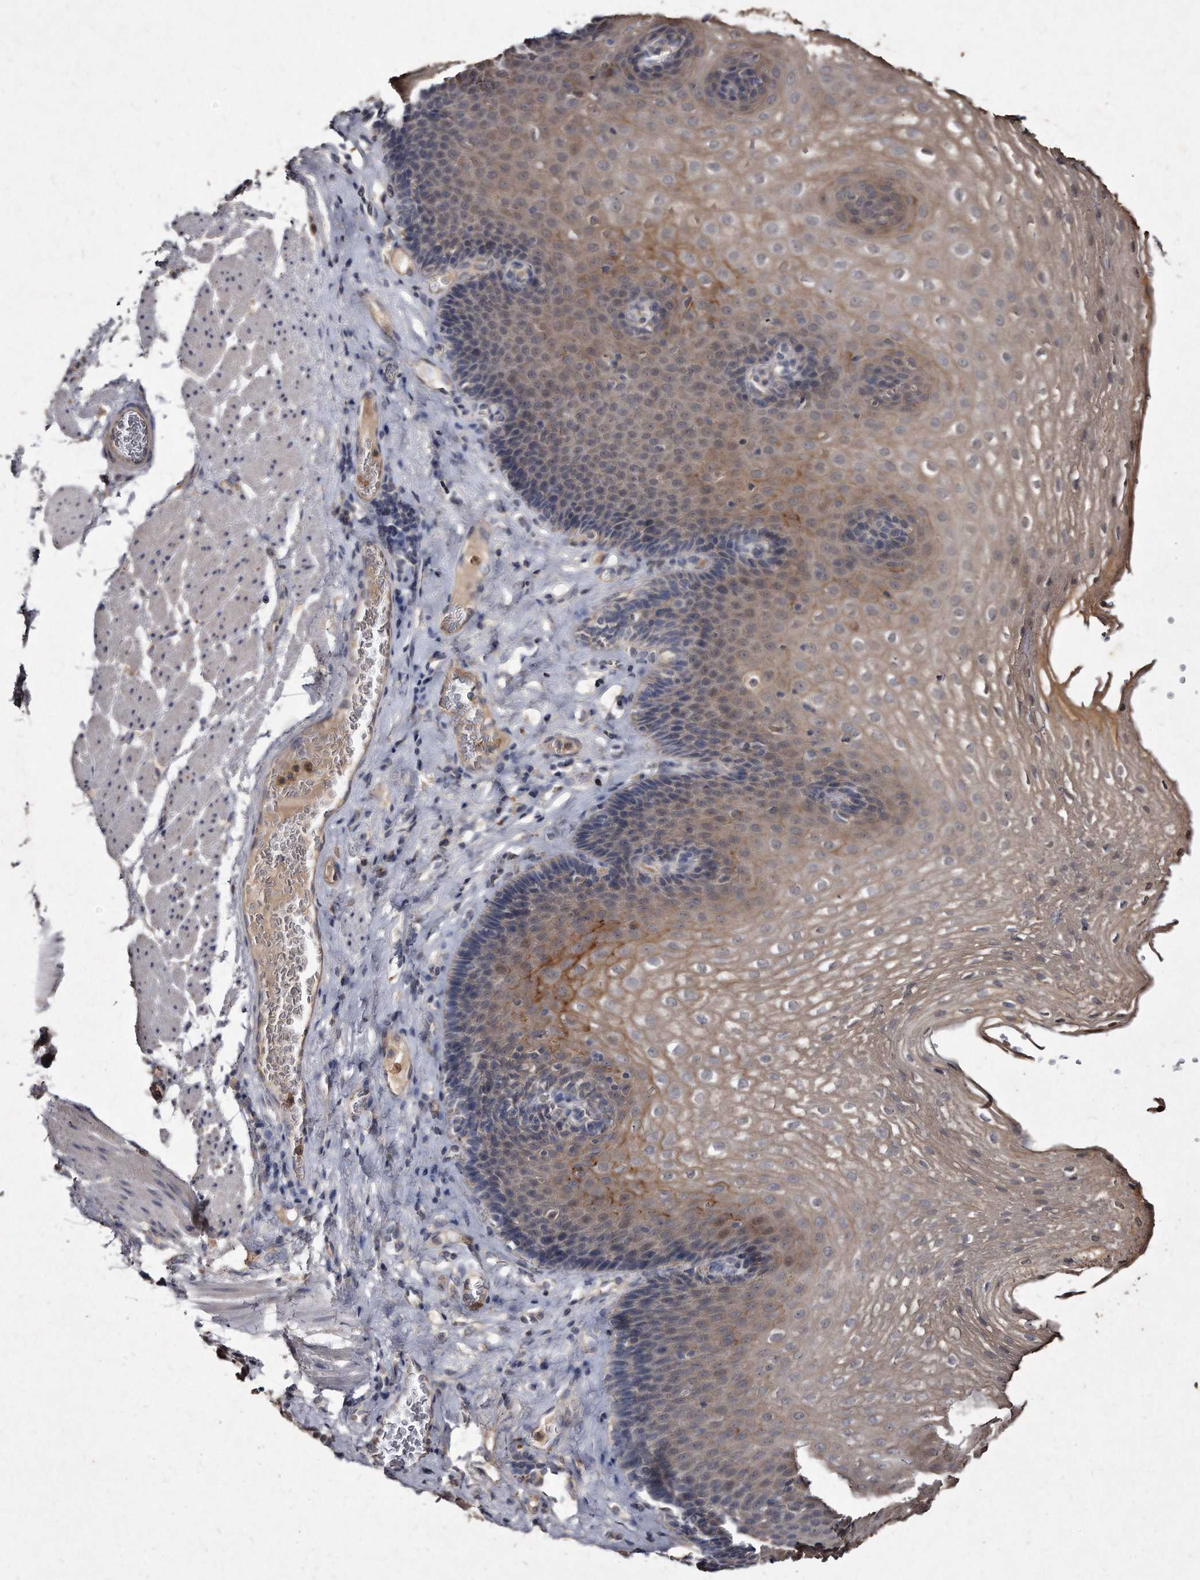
{"staining": {"intensity": "moderate", "quantity": "25%-75%", "location": "cytoplasmic/membranous"}, "tissue": "esophagus", "cell_type": "Squamous epithelial cells", "image_type": "normal", "snomed": [{"axis": "morphology", "description": "Normal tissue, NOS"}, {"axis": "topography", "description": "Esophagus"}], "caption": "Immunohistochemistry (IHC) of unremarkable human esophagus reveals medium levels of moderate cytoplasmic/membranous staining in about 25%-75% of squamous epithelial cells. (DAB (3,3'-diaminobenzidine) IHC with brightfield microscopy, high magnification).", "gene": "KLHDC3", "patient": {"sex": "female", "age": 66}}